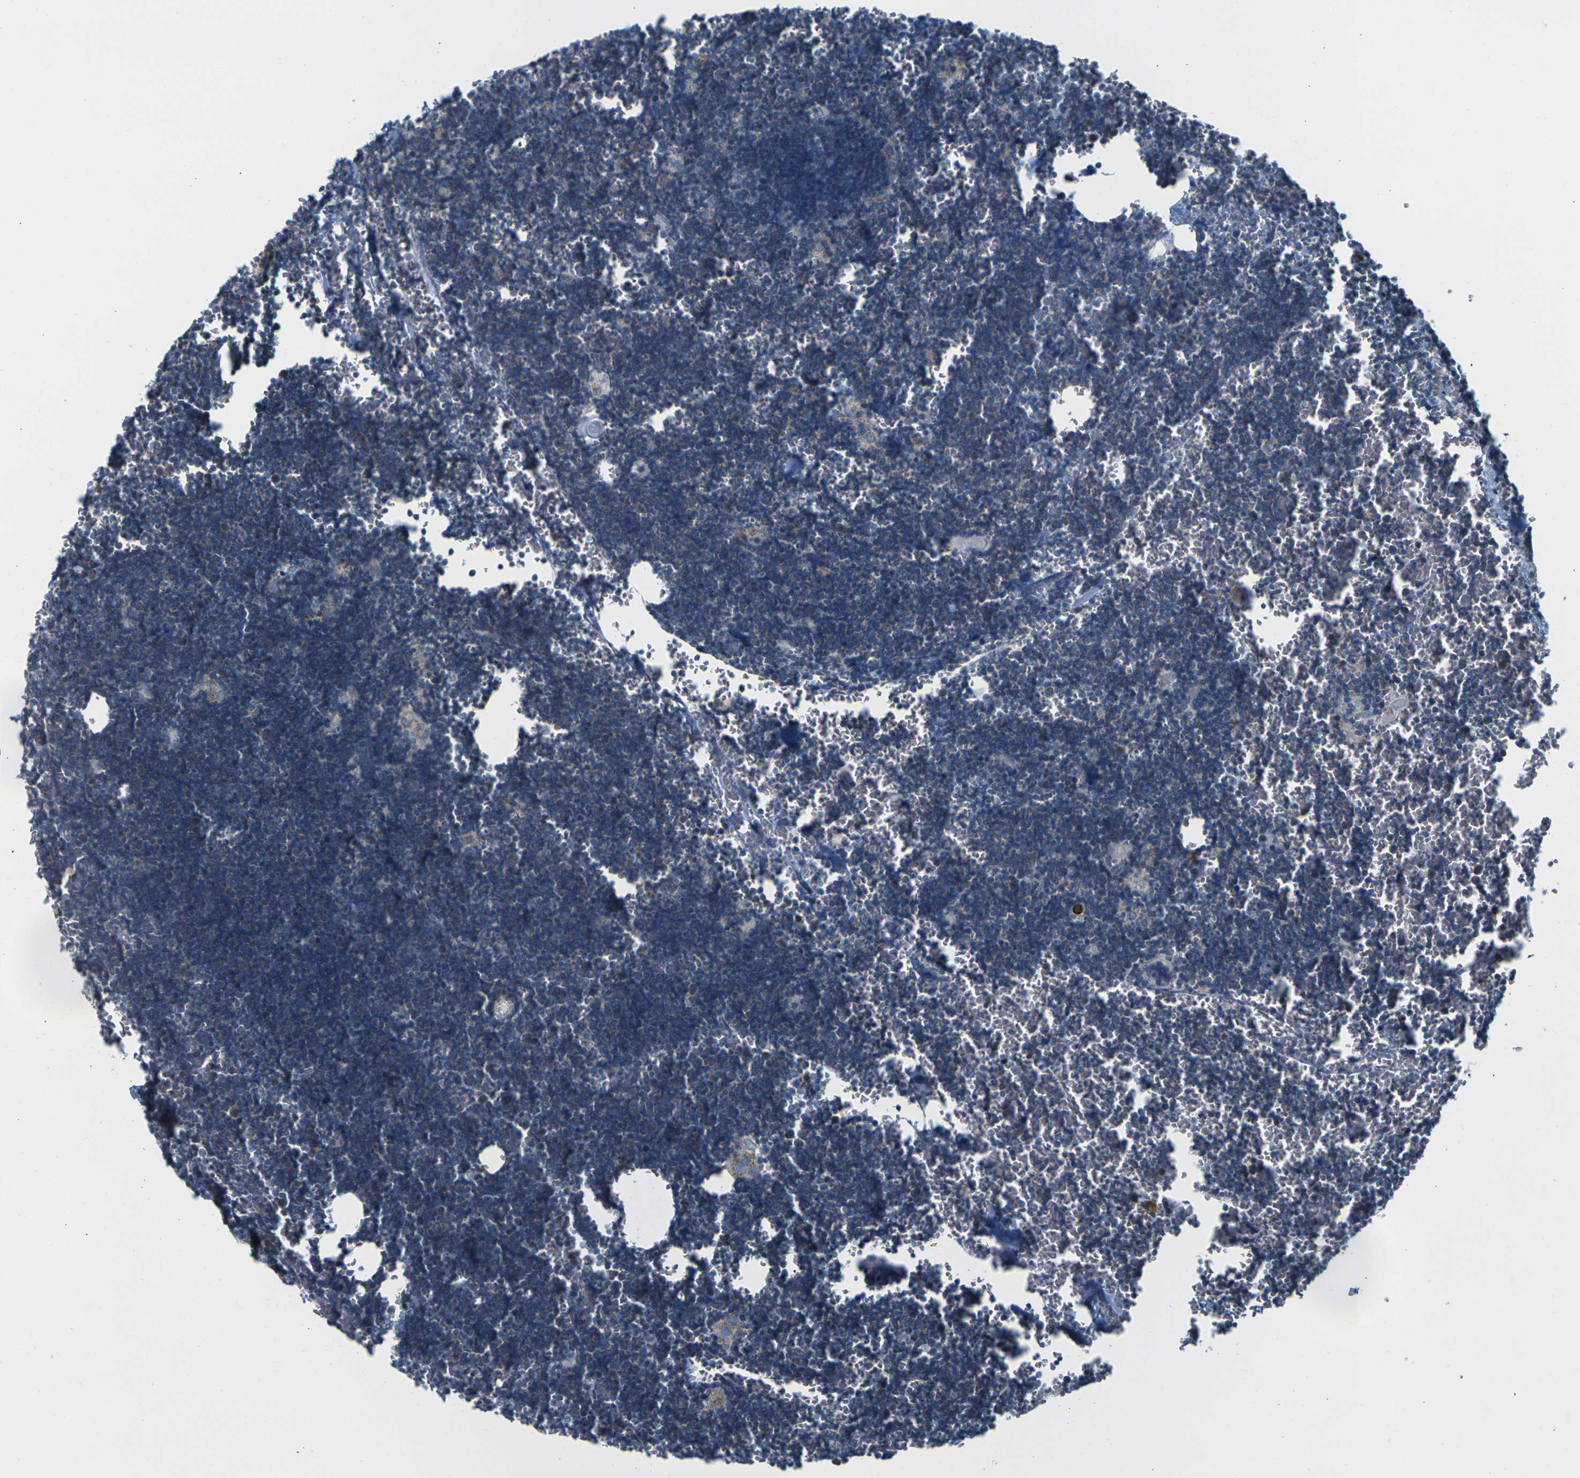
{"staining": {"intensity": "weak", "quantity": "25%-75%", "location": "cytoplasmic/membranous"}, "tissue": "lymph node", "cell_type": "Germinal center cells", "image_type": "normal", "snomed": [{"axis": "morphology", "description": "Normal tissue, NOS"}, {"axis": "topography", "description": "Lymph node"}], "caption": "A brown stain highlights weak cytoplasmic/membranous expression of a protein in germinal center cells of normal lymph node.", "gene": "PARD6B", "patient": {"sex": "male", "age": 33}}